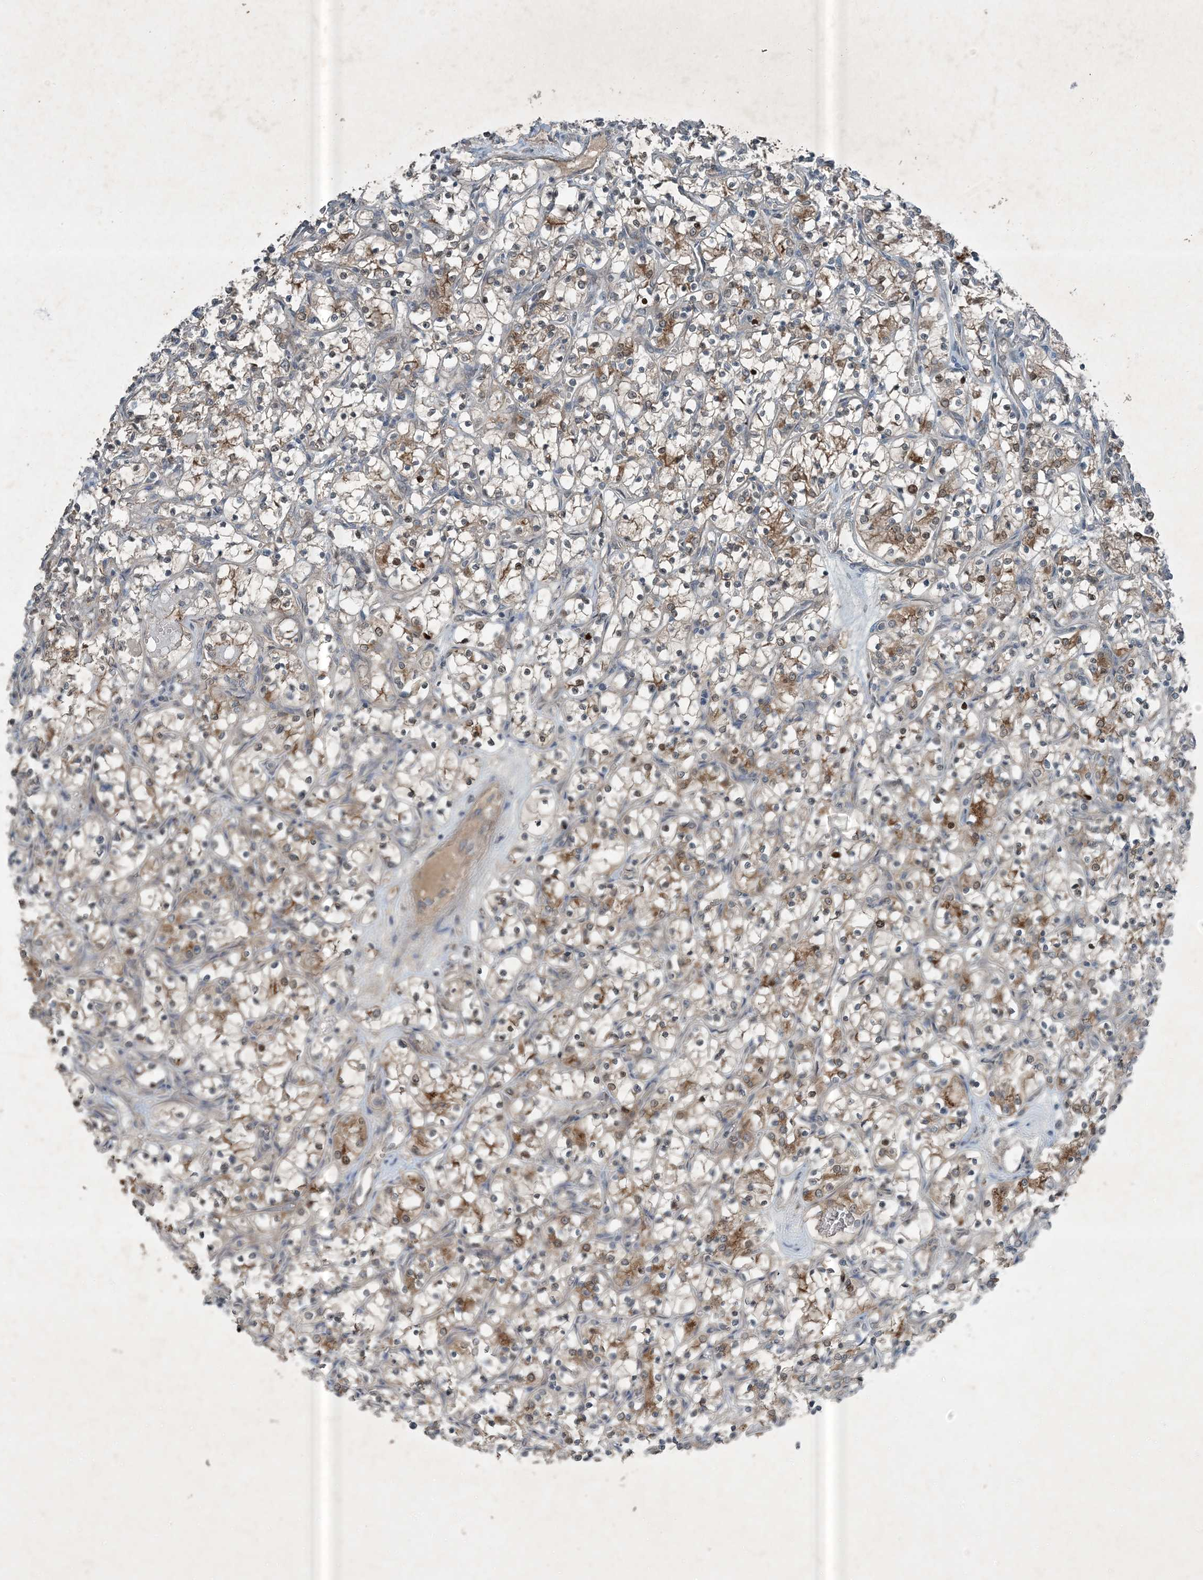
{"staining": {"intensity": "moderate", "quantity": "<25%", "location": "cytoplasmic/membranous"}, "tissue": "renal cancer", "cell_type": "Tumor cells", "image_type": "cancer", "snomed": [{"axis": "morphology", "description": "Adenocarcinoma, NOS"}, {"axis": "topography", "description": "Kidney"}], "caption": "Immunohistochemical staining of human renal adenocarcinoma reveals low levels of moderate cytoplasmic/membranous protein staining in about <25% of tumor cells.", "gene": "MDN1", "patient": {"sex": "female", "age": 69}}